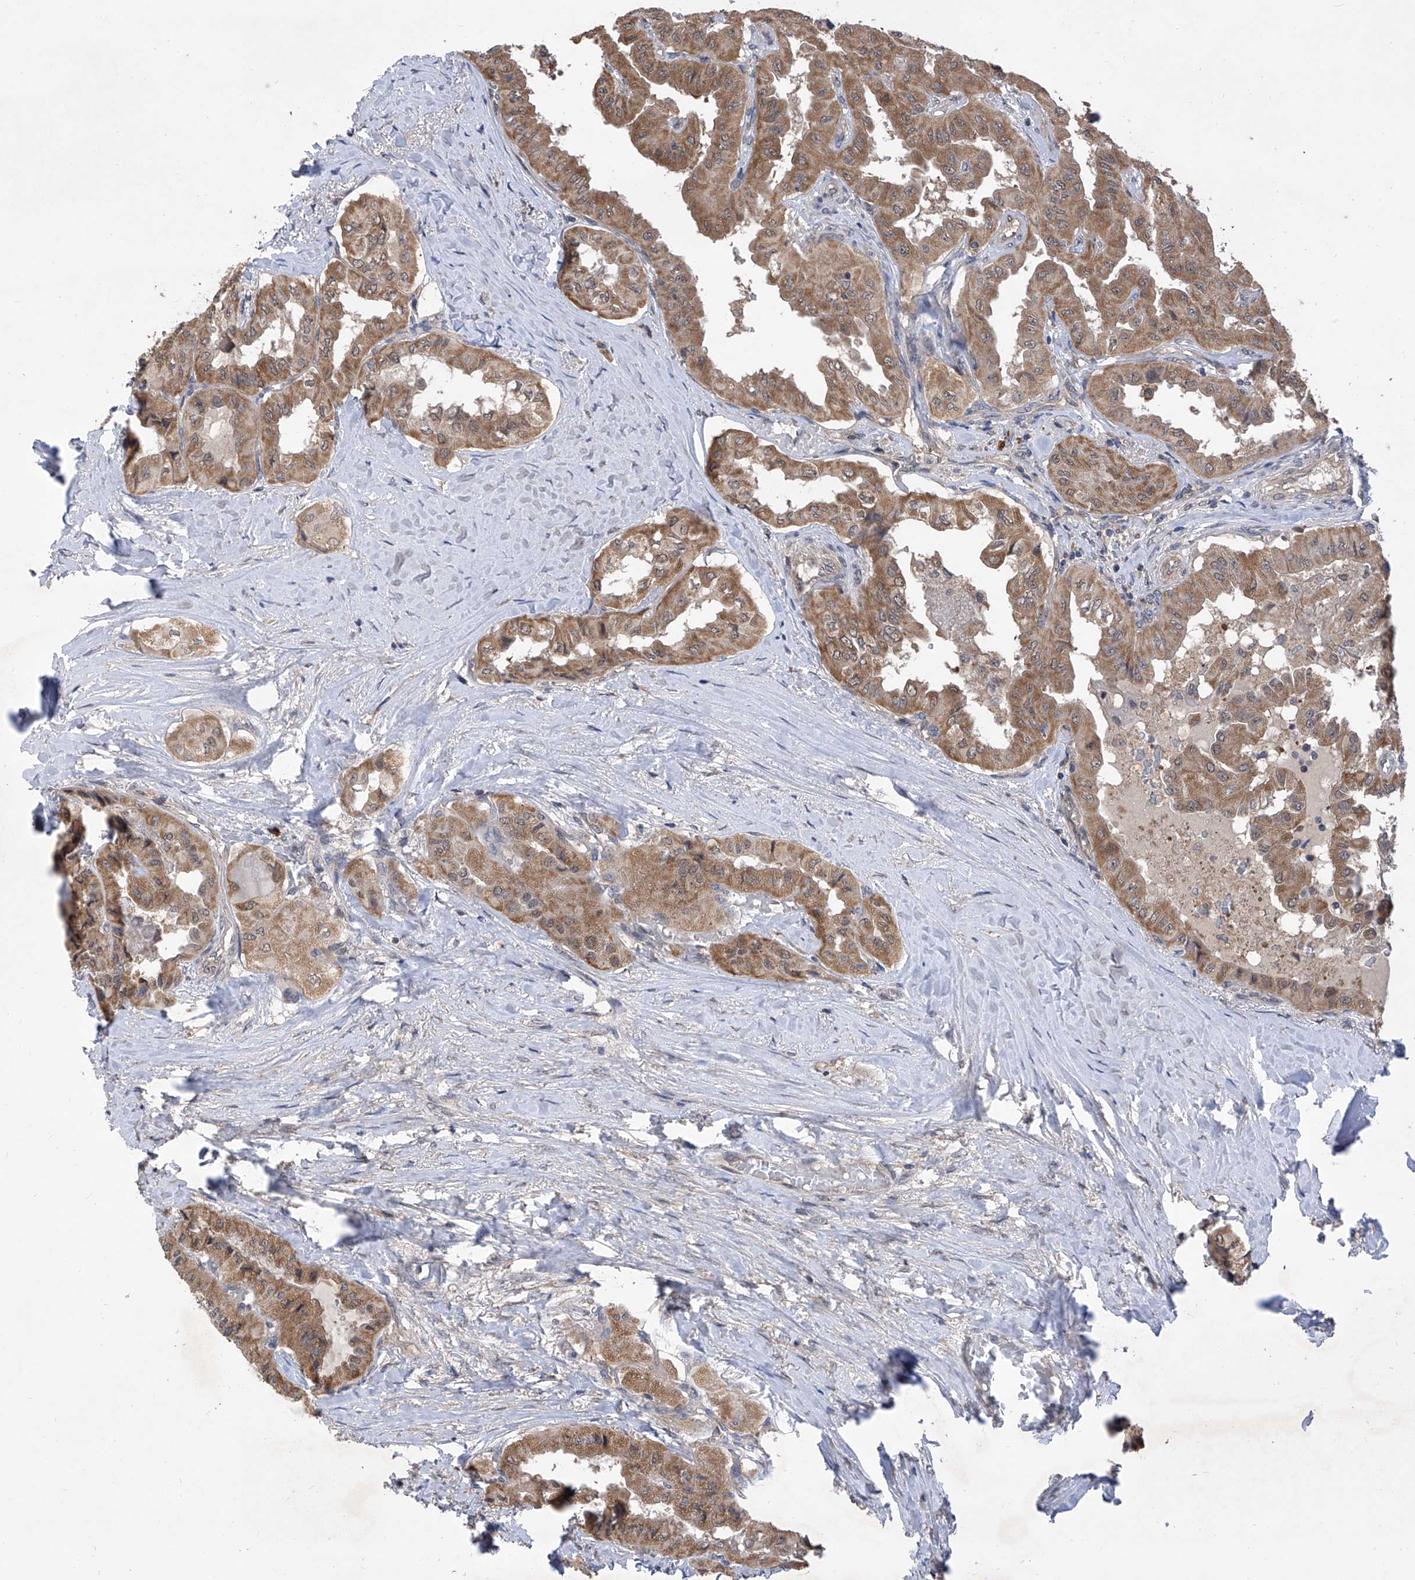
{"staining": {"intensity": "moderate", "quantity": ">75%", "location": "cytoplasmic/membranous"}, "tissue": "thyroid cancer", "cell_type": "Tumor cells", "image_type": "cancer", "snomed": [{"axis": "morphology", "description": "Papillary adenocarcinoma, NOS"}, {"axis": "topography", "description": "Thyroid gland"}], "caption": "Immunohistochemistry (IHC) image of neoplastic tissue: thyroid cancer (papillary adenocarcinoma) stained using immunohistochemistry (IHC) displays medium levels of moderate protein expression localized specifically in the cytoplasmic/membranous of tumor cells, appearing as a cytoplasmic/membranous brown color.", "gene": "USP45", "patient": {"sex": "female", "age": 59}}